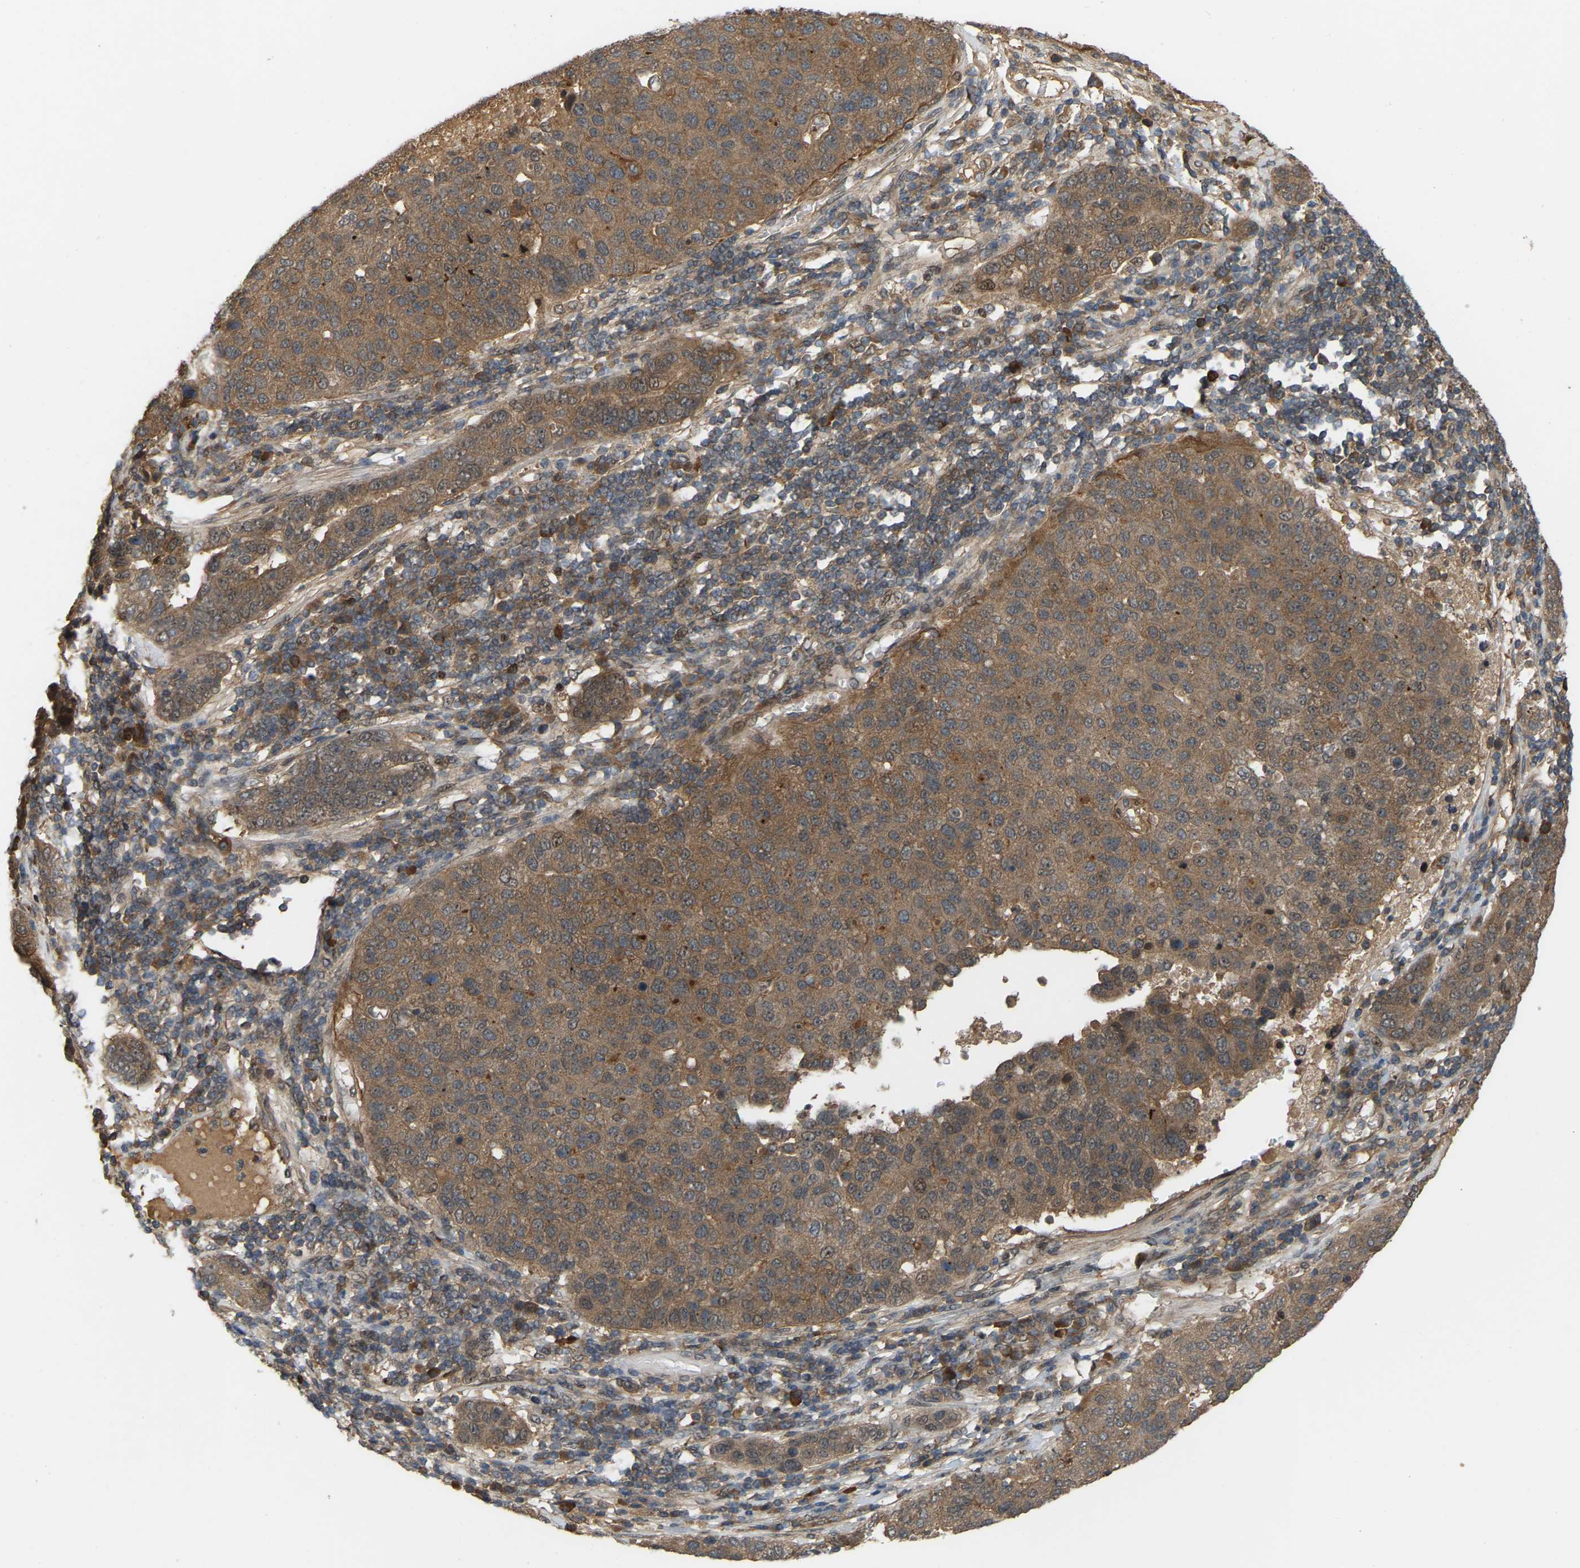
{"staining": {"intensity": "moderate", "quantity": ">75%", "location": "cytoplasmic/membranous"}, "tissue": "pancreatic cancer", "cell_type": "Tumor cells", "image_type": "cancer", "snomed": [{"axis": "morphology", "description": "Adenocarcinoma, NOS"}, {"axis": "topography", "description": "Pancreas"}], "caption": "Immunohistochemistry of human pancreatic cancer (adenocarcinoma) reveals medium levels of moderate cytoplasmic/membranous staining in approximately >75% of tumor cells.", "gene": "CROT", "patient": {"sex": "female", "age": 61}}